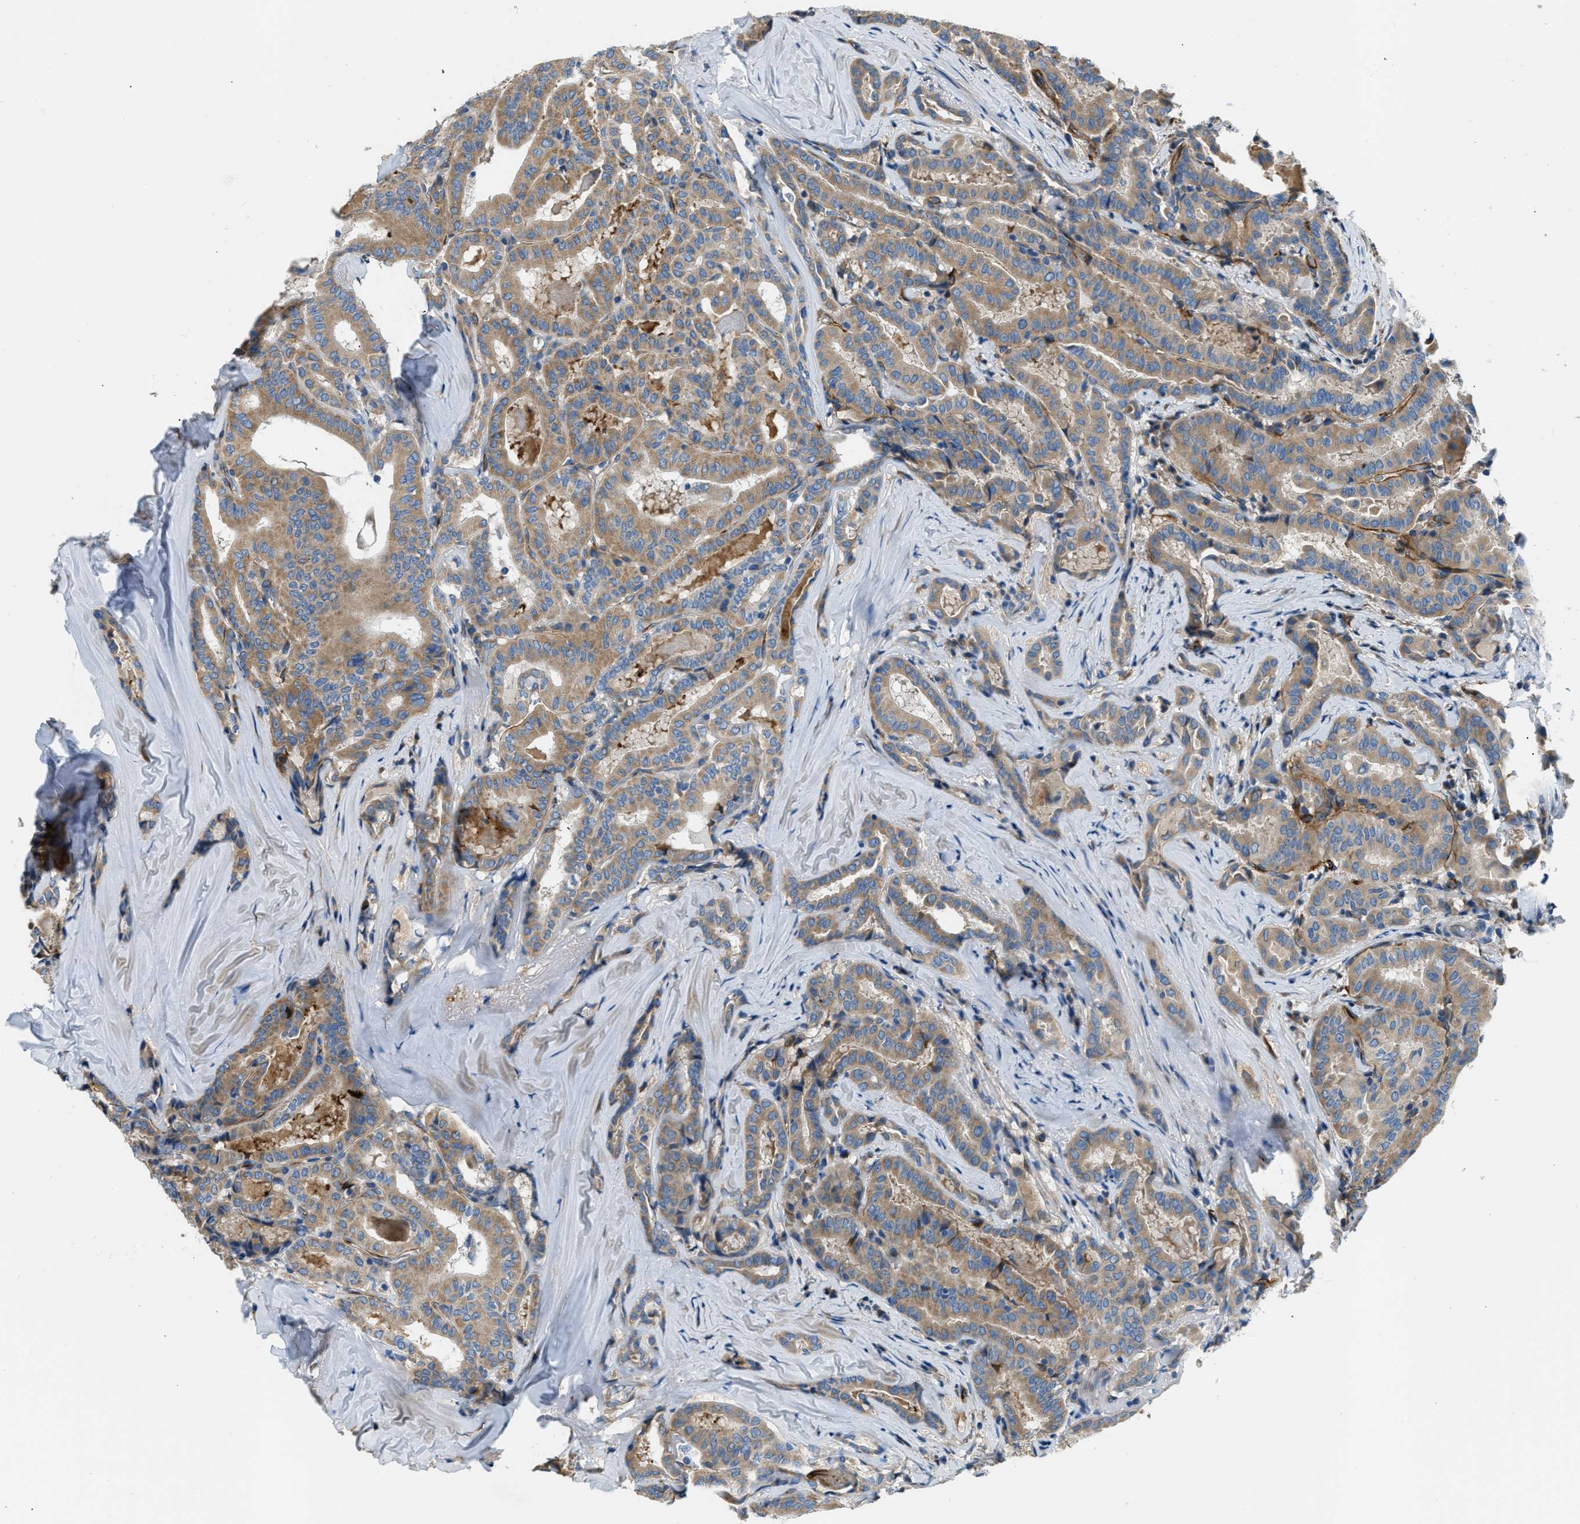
{"staining": {"intensity": "moderate", "quantity": ">75%", "location": "cytoplasmic/membranous"}, "tissue": "thyroid cancer", "cell_type": "Tumor cells", "image_type": "cancer", "snomed": [{"axis": "morphology", "description": "Papillary adenocarcinoma, NOS"}, {"axis": "topography", "description": "Thyroid gland"}], "caption": "About >75% of tumor cells in thyroid cancer reveal moderate cytoplasmic/membranous protein positivity as visualized by brown immunohistochemical staining.", "gene": "COL15A1", "patient": {"sex": "female", "age": 42}}